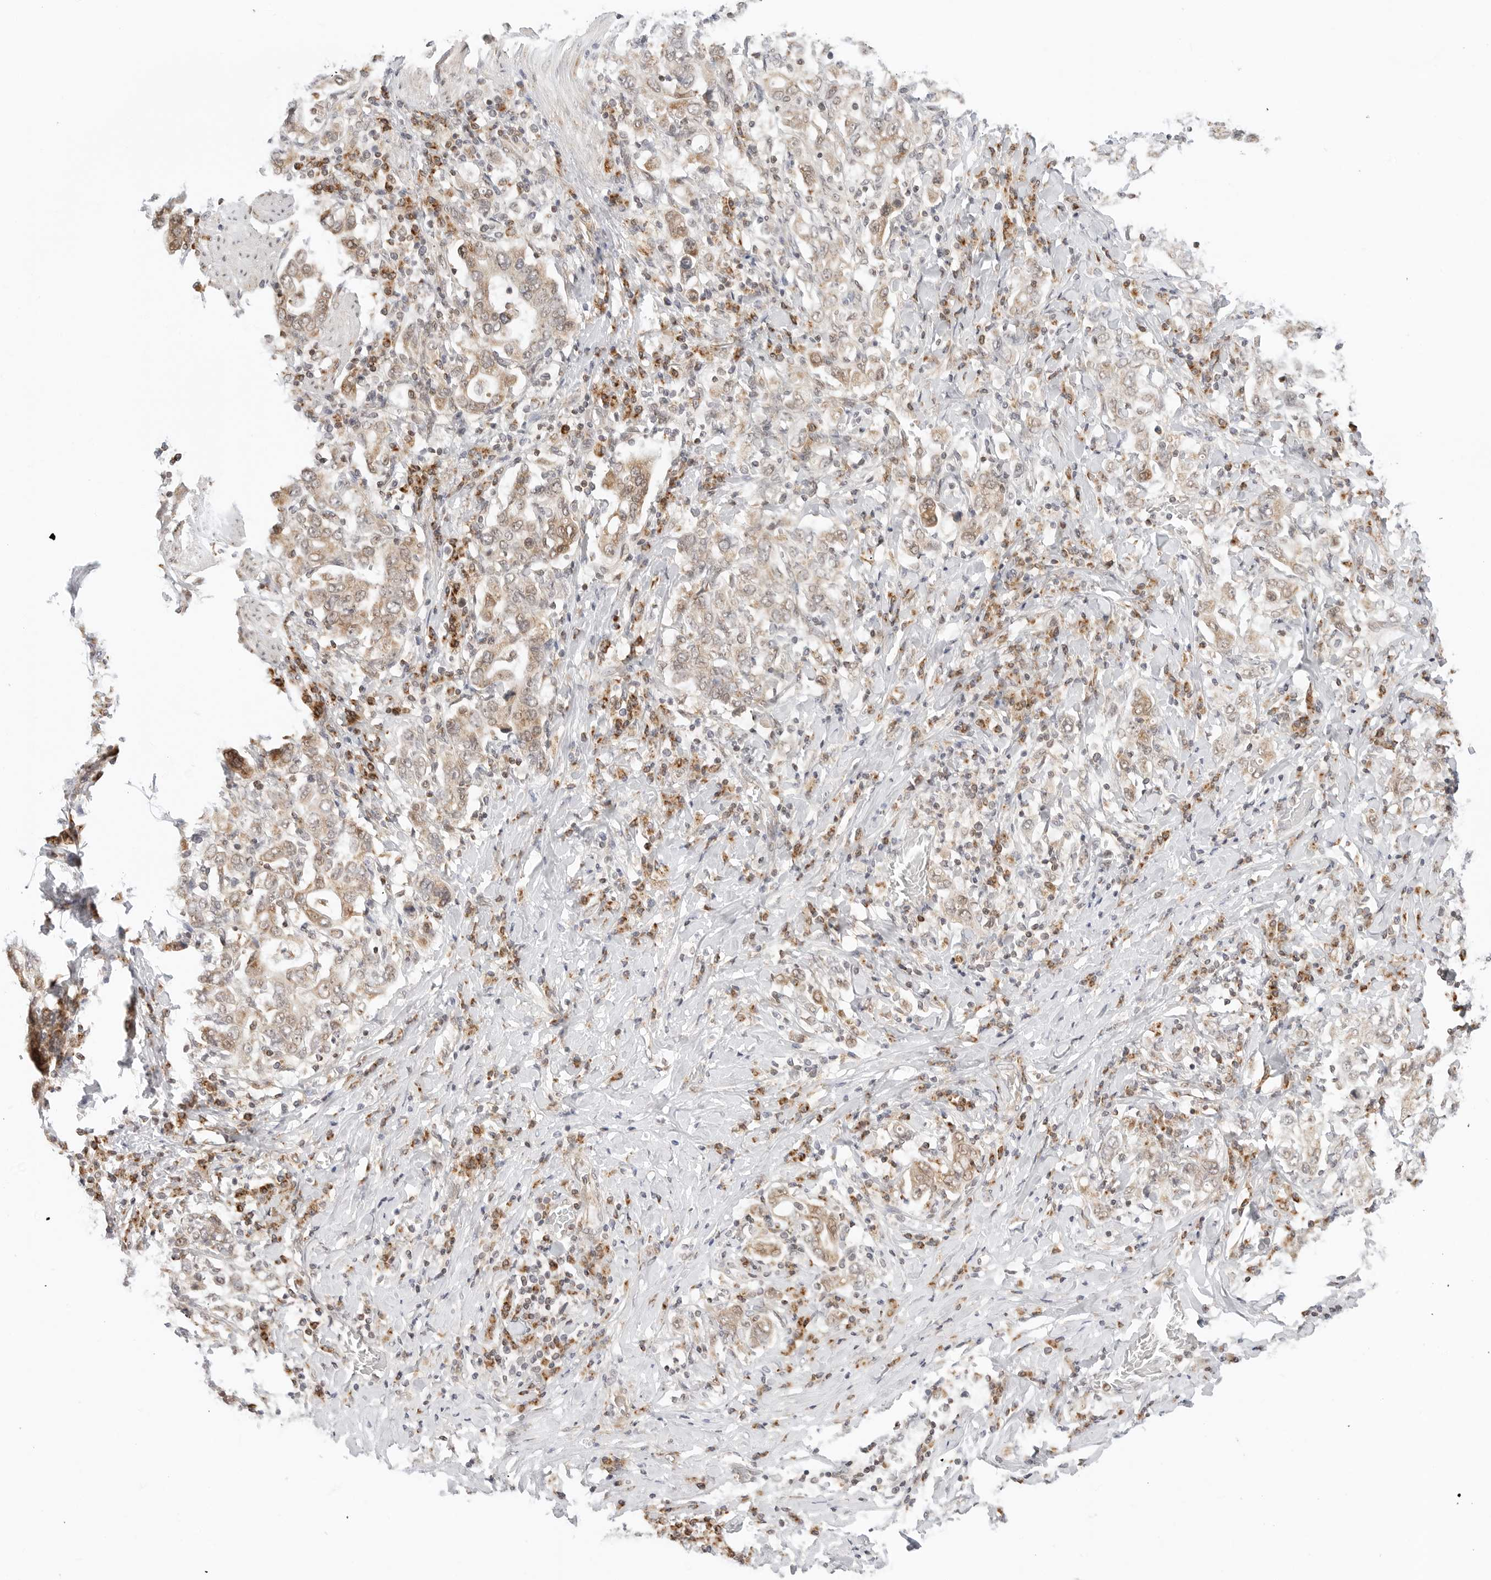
{"staining": {"intensity": "weak", "quantity": ">75%", "location": "cytoplasmic/membranous"}, "tissue": "stomach cancer", "cell_type": "Tumor cells", "image_type": "cancer", "snomed": [{"axis": "morphology", "description": "Adenocarcinoma, NOS"}, {"axis": "topography", "description": "Stomach, upper"}], "caption": "Stomach cancer tissue displays weak cytoplasmic/membranous expression in approximately >75% of tumor cells The staining was performed using DAB (3,3'-diaminobenzidine), with brown indicating positive protein expression. Nuclei are stained blue with hematoxylin.", "gene": "POLR3GL", "patient": {"sex": "male", "age": 62}}